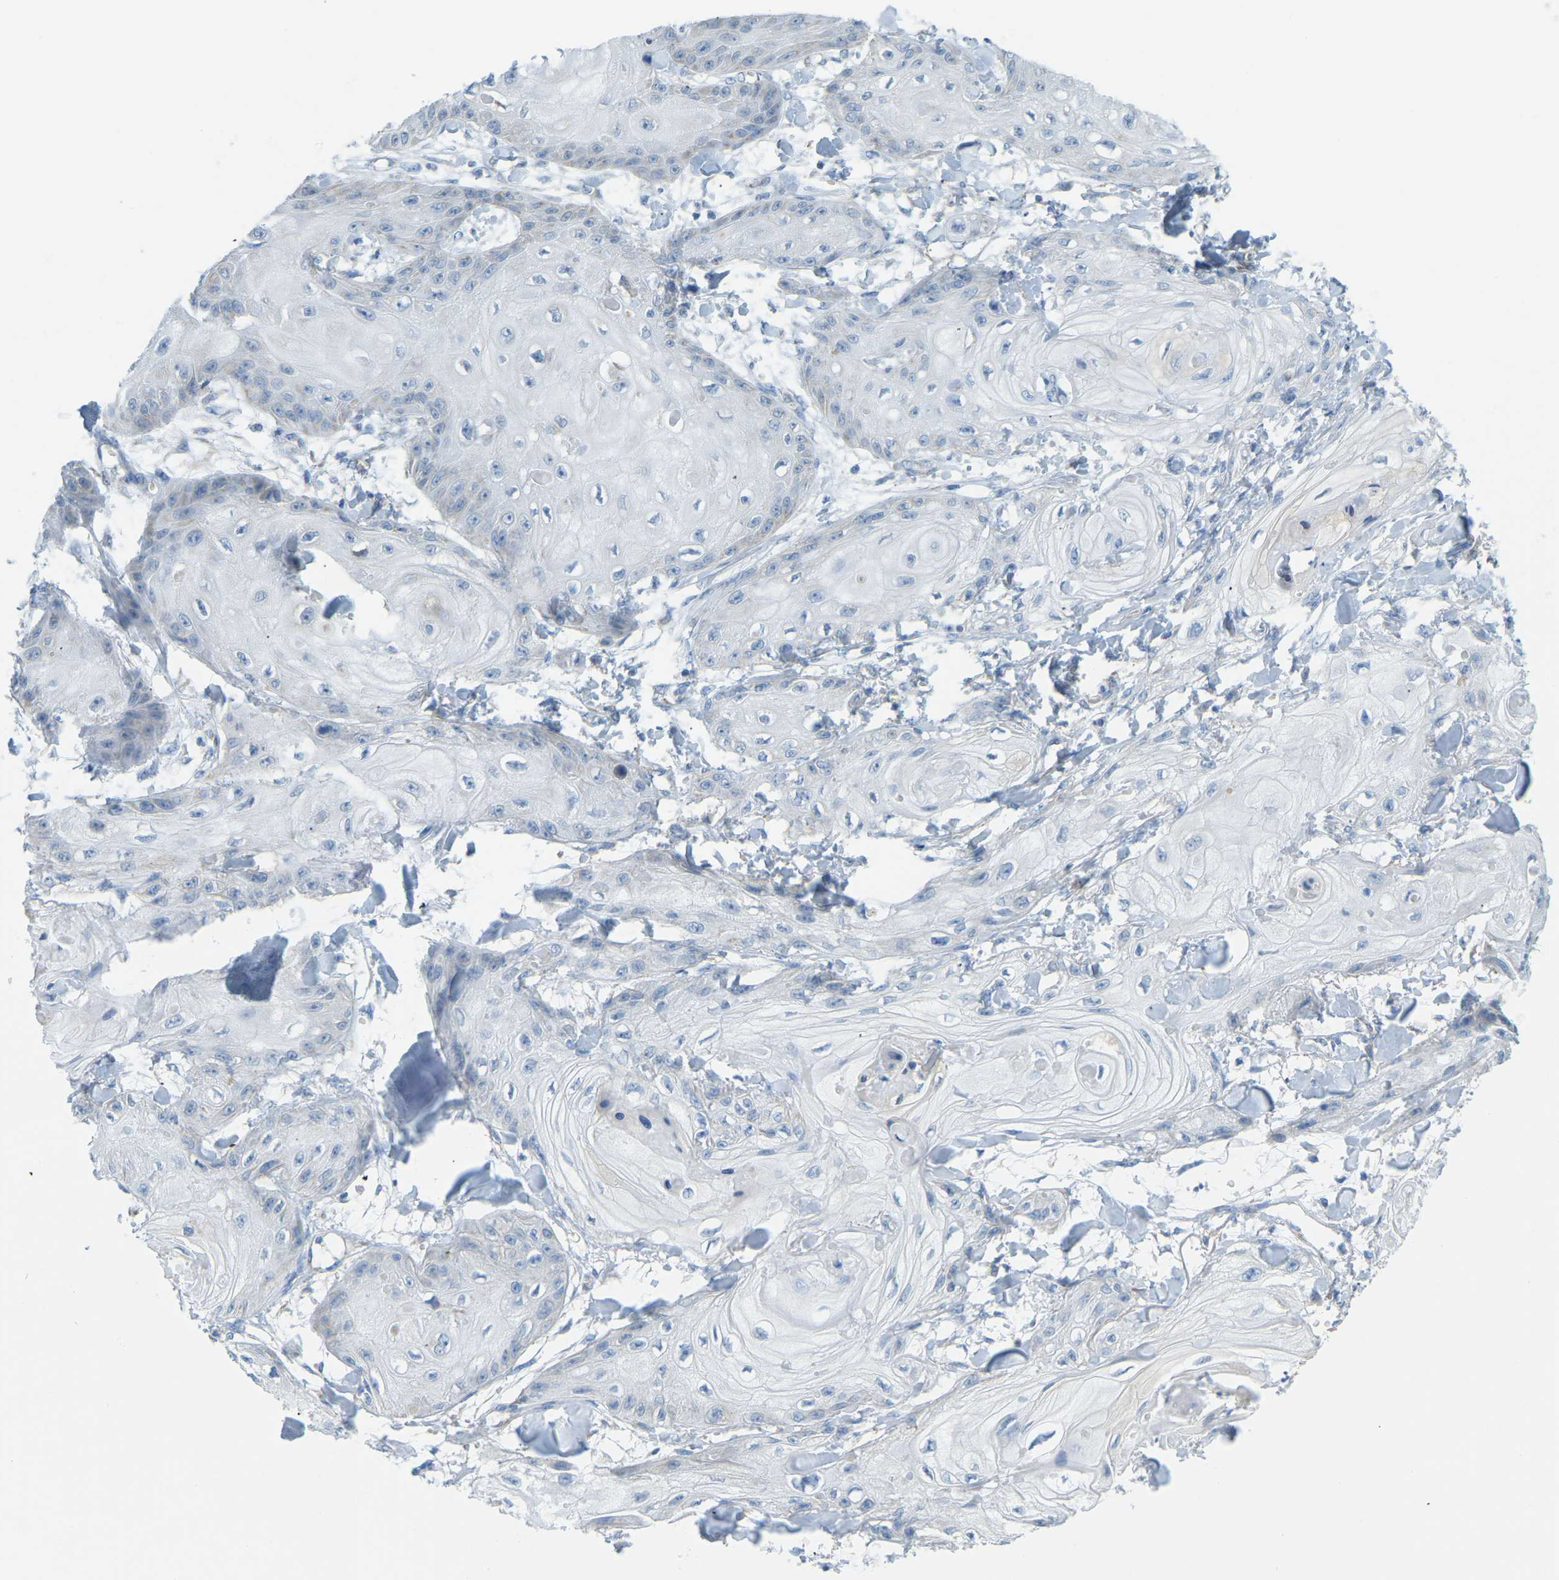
{"staining": {"intensity": "negative", "quantity": "none", "location": "none"}, "tissue": "skin cancer", "cell_type": "Tumor cells", "image_type": "cancer", "snomed": [{"axis": "morphology", "description": "Squamous cell carcinoma, NOS"}, {"axis": "topography", "description": "Skin"}], "caption": "Immunohistochemical staining of squamous cell carcinoma (skin) exhibits no significant staining in tumor cells. (DAB (3,3'-diaminobenzidine) immunohistochemistry (IHC) visualized using brightfield microscopy, high magnification).", "gene": "GDA", "patient": {"sex": "male", "age": 74}}